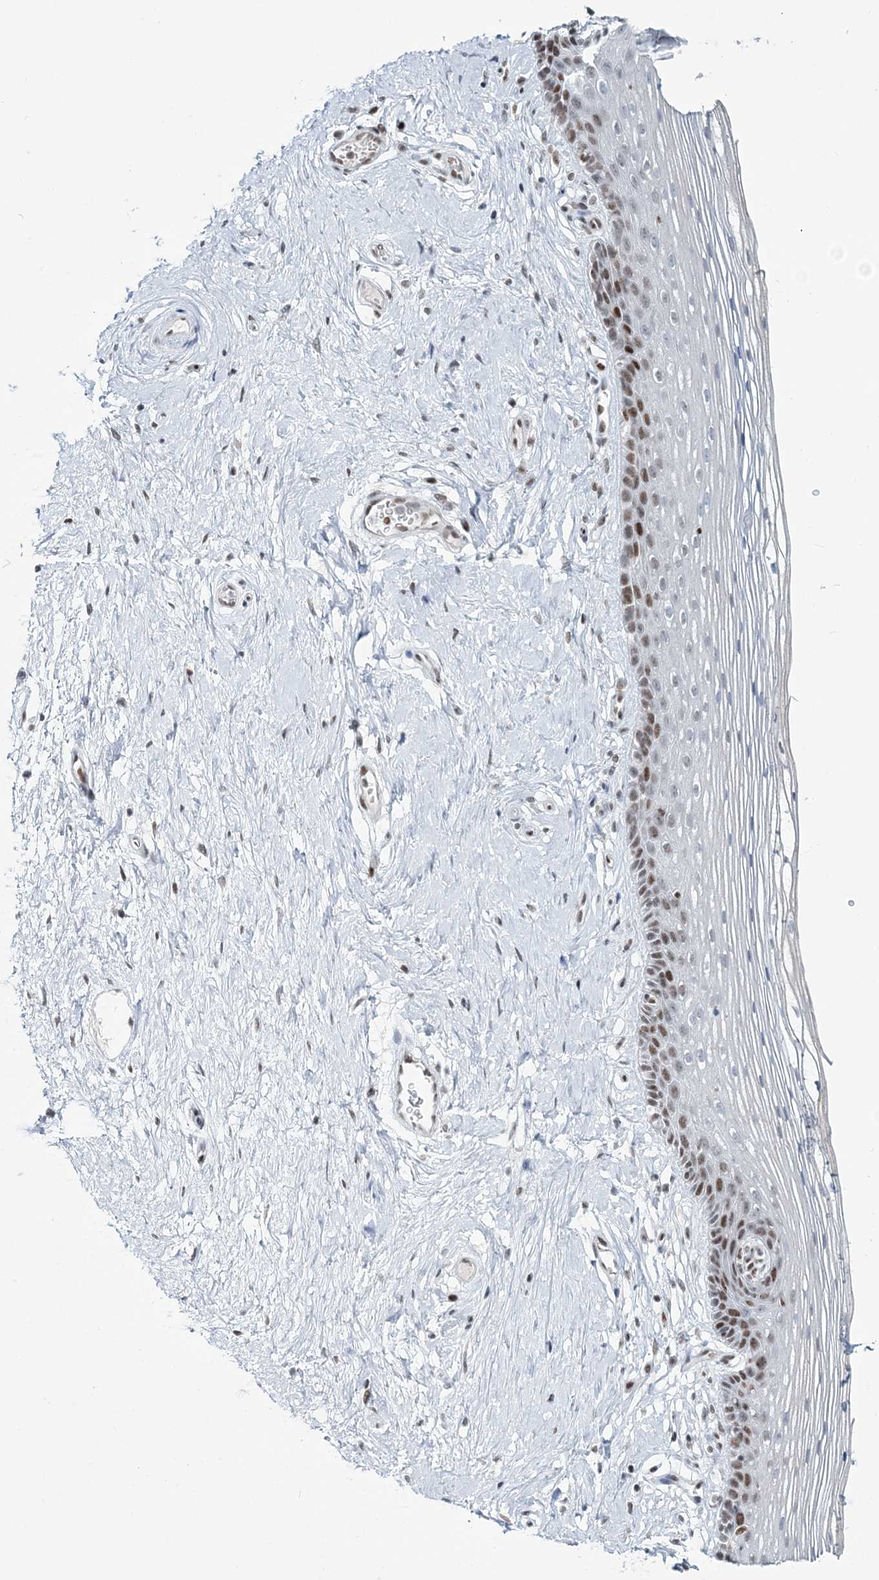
{"staining": {"intensity": "moderate", "quantity": "25%-75%", "location": "nuclear"}, "tissue": "vagina", "cell_type": "Squamous epithelial cells", "image_type": "normal", "snomed": [{"axis": "morphology", "description": "Normal tissue, NOS"}, {"axis": "topography", "description": "Vagina"}], "caption": "Immunohistochemical staining of unremarkable human vagina displays medium levels of moderate nuclear positivity in about 25%-75% of squamous epithelial cells. (brown staining indicates protein expression, while blue staining denotes nuclei).", "gene": "LRRFIP2", "patient": {"sex": "female", "age": 46}}